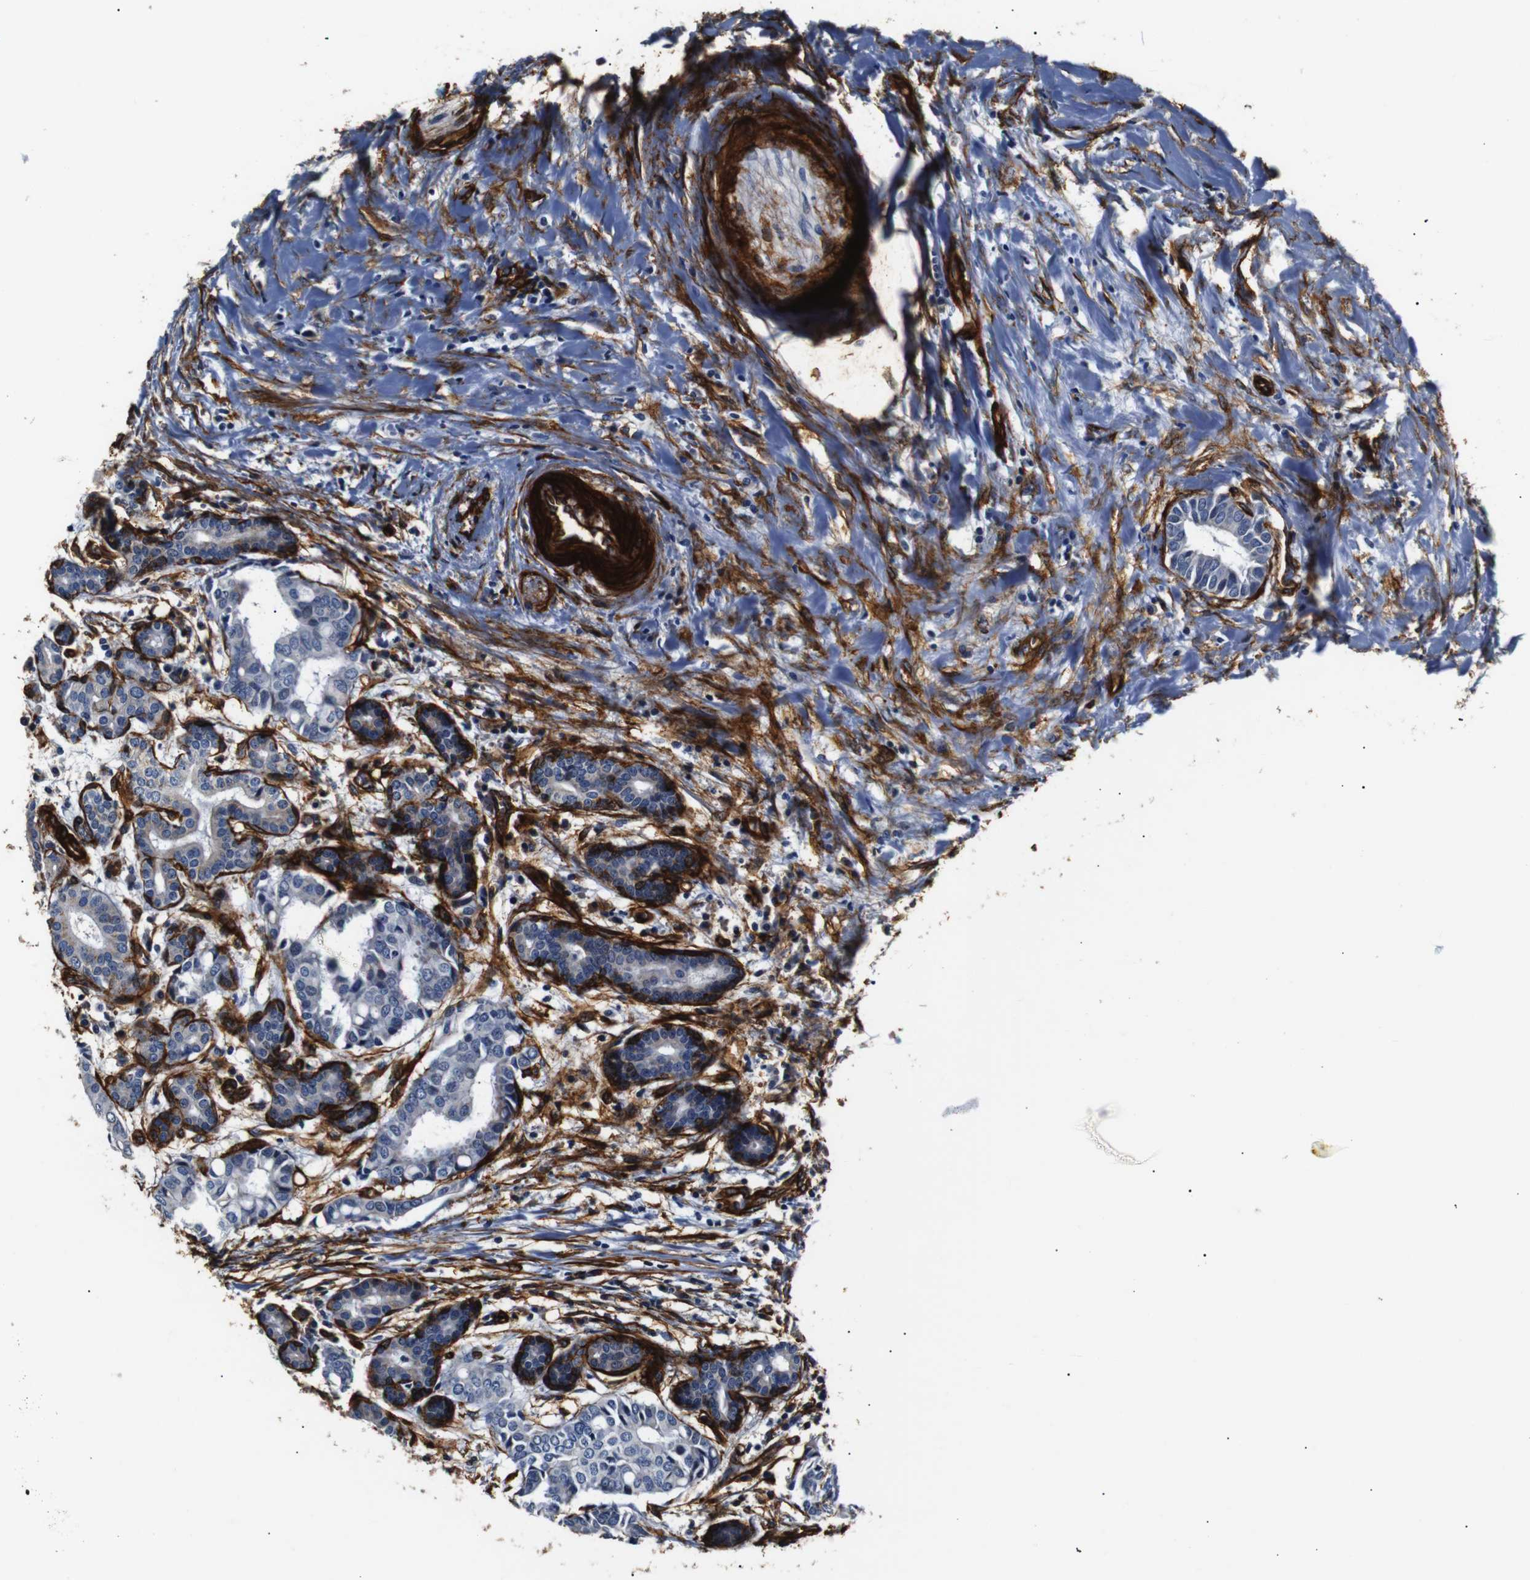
{"staining": {"intensity": "negative", "quantity": "none", "location": "none"}, "tissue": "head and neck cancer", "cell_type": "Tumor cells", "image_type": "cancer", "snomed": [{"axis": "morphology", "description": "Adenocarcinoma, NOS"}, {"axis": "topography", "description": "Salivary gland"}, {"axis": "topography", "description": "Head-Neck"}], "caption": "Immunohistochemical staining of head and neck cancer (adenocarcinoma) displays no significant expression in tumor cells.", "gene": "CAV2", "patient": {"sex": "female", "age": 59}}